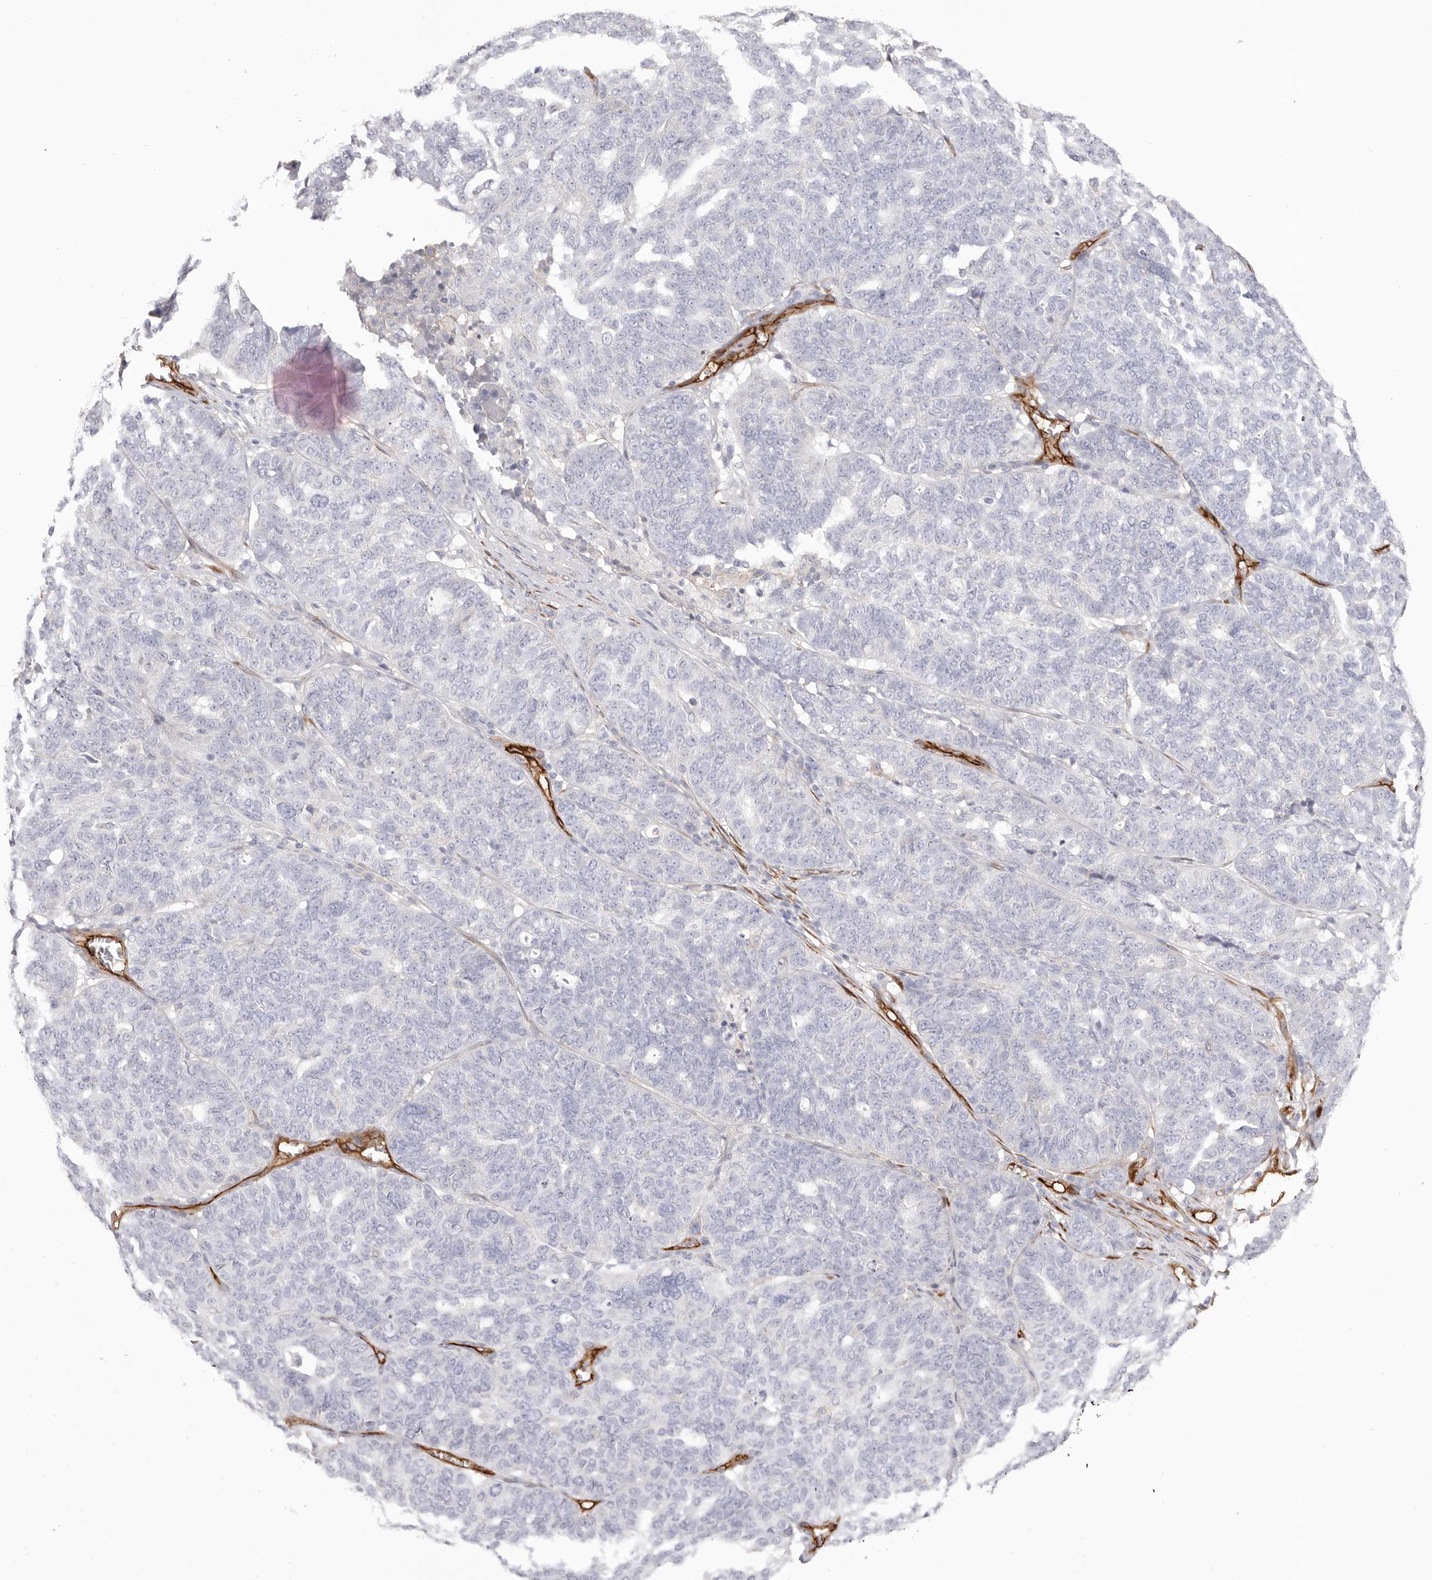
{"staining": {"intensity": "negative", "quantity": "none", "location": "none"}, "tissue": "ovarian cancer", "cell_type": "Tumor cells", "image_type": "cancer", "snomed": [{"axis": "morphology", "description": "Cystadenocarcinoma, serous, NOS"}, {"axis": "topography", "description": "Ovary"}], "caption": "Ovarian cancer (serous cystadenocarcinoma) stained for a protein using immunohistochemistry demonstrates no expression tumor cells.", "gene": "LRRC66", "patient": {"sex": "female", "age": 59}}